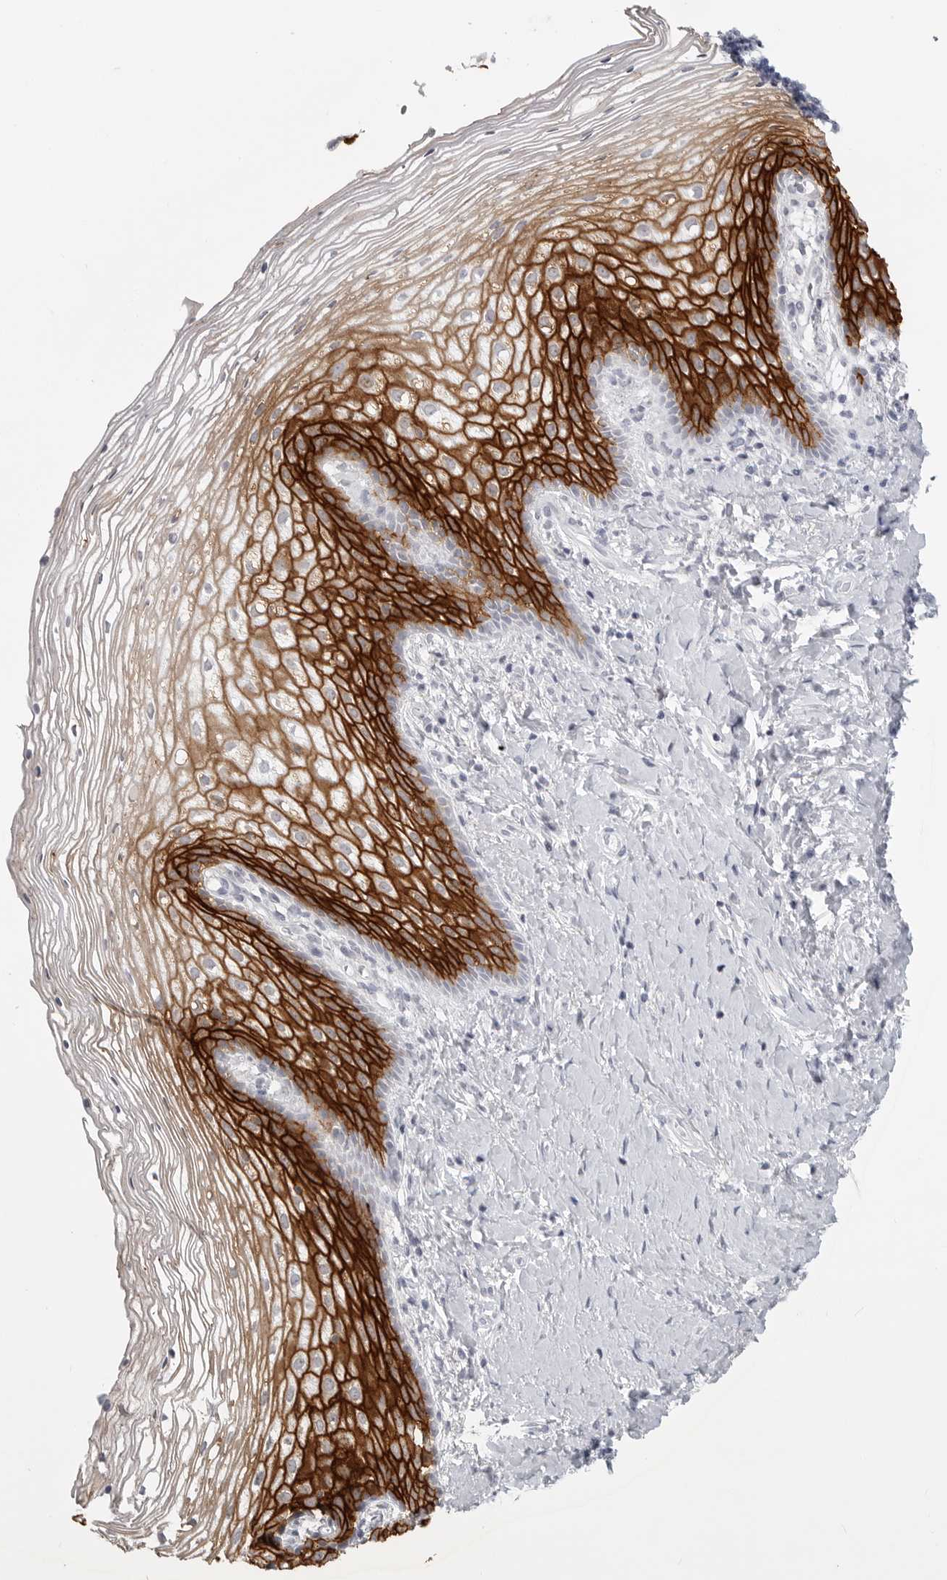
{"staining": {"intensity": "strong", "quantity": ">75%", "location": "cytoplasmic/membranous"}, "tissue": "vagina", "cell_type": "Squamous epithelial cells", "image_type": "normal", "snomed": [{"axis": "morphology", "description": "Normal tissue, NOS"}, {"axis": "topography", "description": "Vagina"}], "caption": "Immunohistochemistry of normal human vagina demonstrates high levels of strong cytoplasmic/membranous positivity in about >75% of squamous epithelial cells. The protein is shown in brown color, while the nuclei are stained blue.", "gene": "LY6D", "patient": {"sex": "female", "age": 60}}